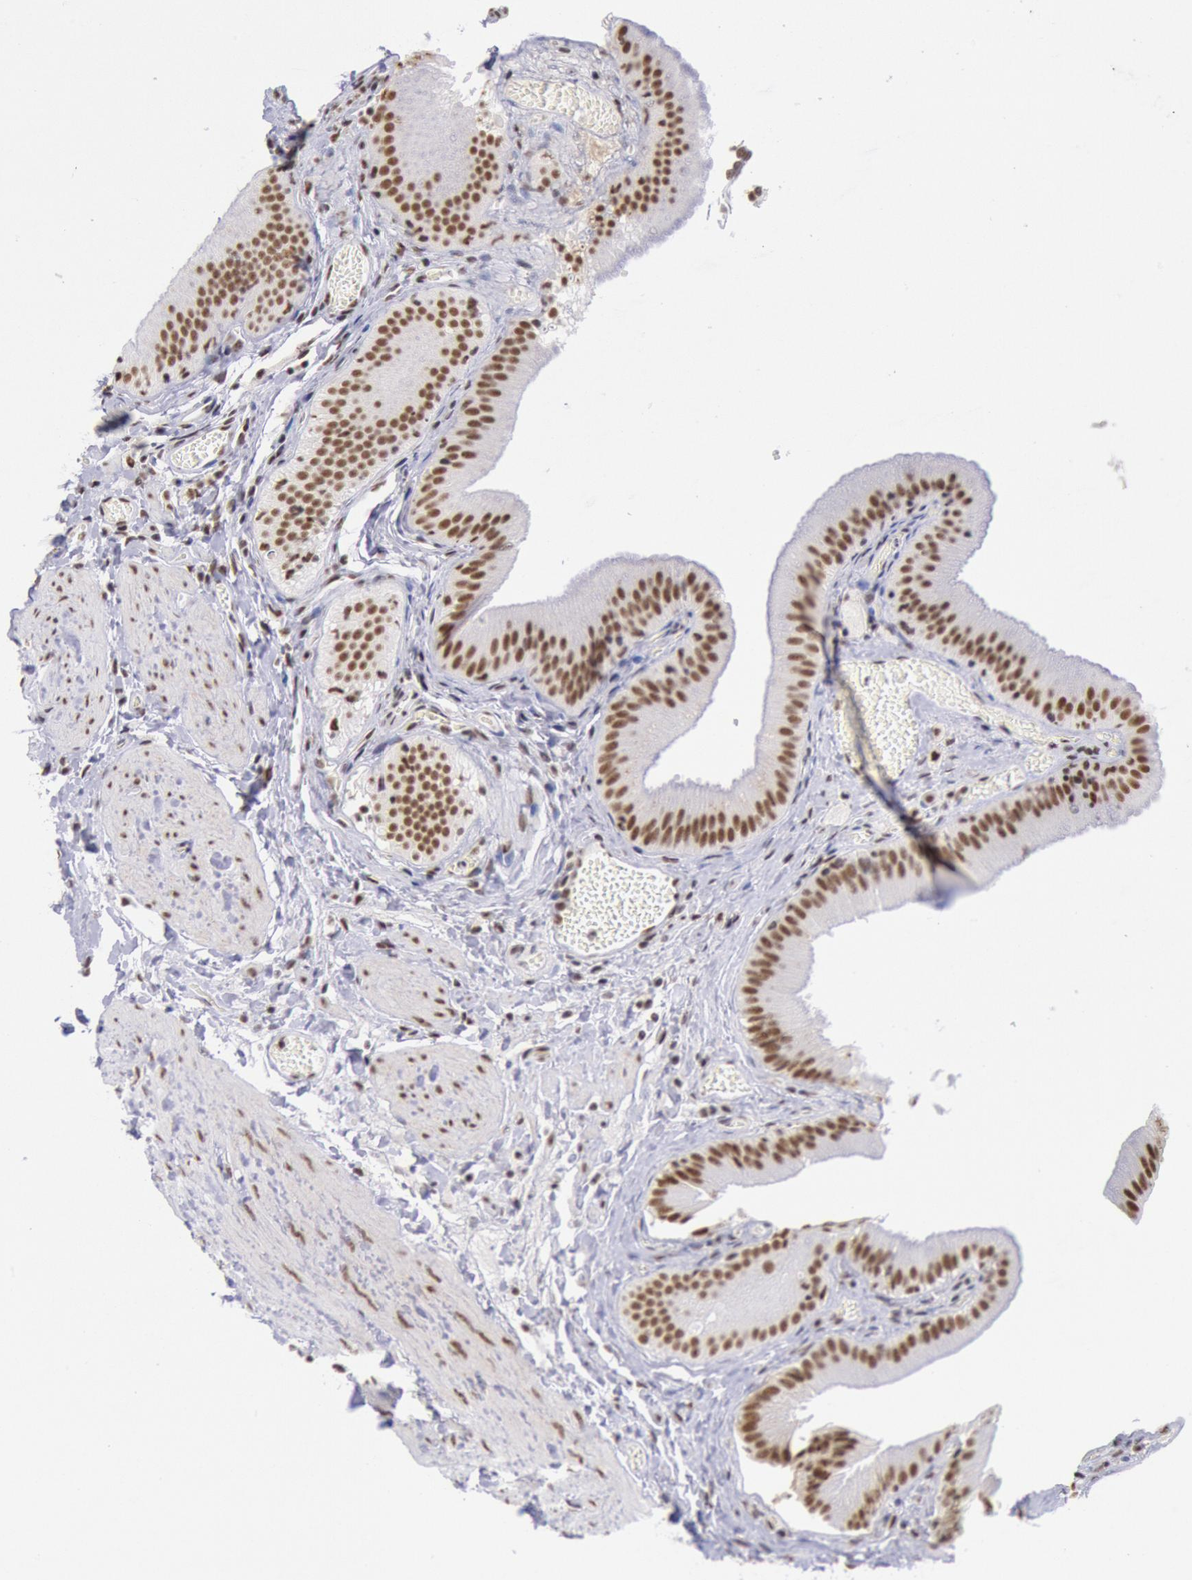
{"staining": {"intensity": "strong", "quantity": ">75%", "location": "nuclear"}, "tissue": "gallbladder", "cell_type": "Glandular cells", "image_type": "normal", "snomed": [{"axis": "morphology", "description": "Normal tissue, NOS"}, {"axis": "topography", "description": "Gallbladder"}], "caption": "Unremarkable gallbladder reveals strong nuclear expression in approximately >75% of glandular cells, visualized by immunohistochemistry. (IHC, brightfield microscopy, high magnification).", "gene": "SNRPD3", "patient": {"sex": "female", "age": 24}}